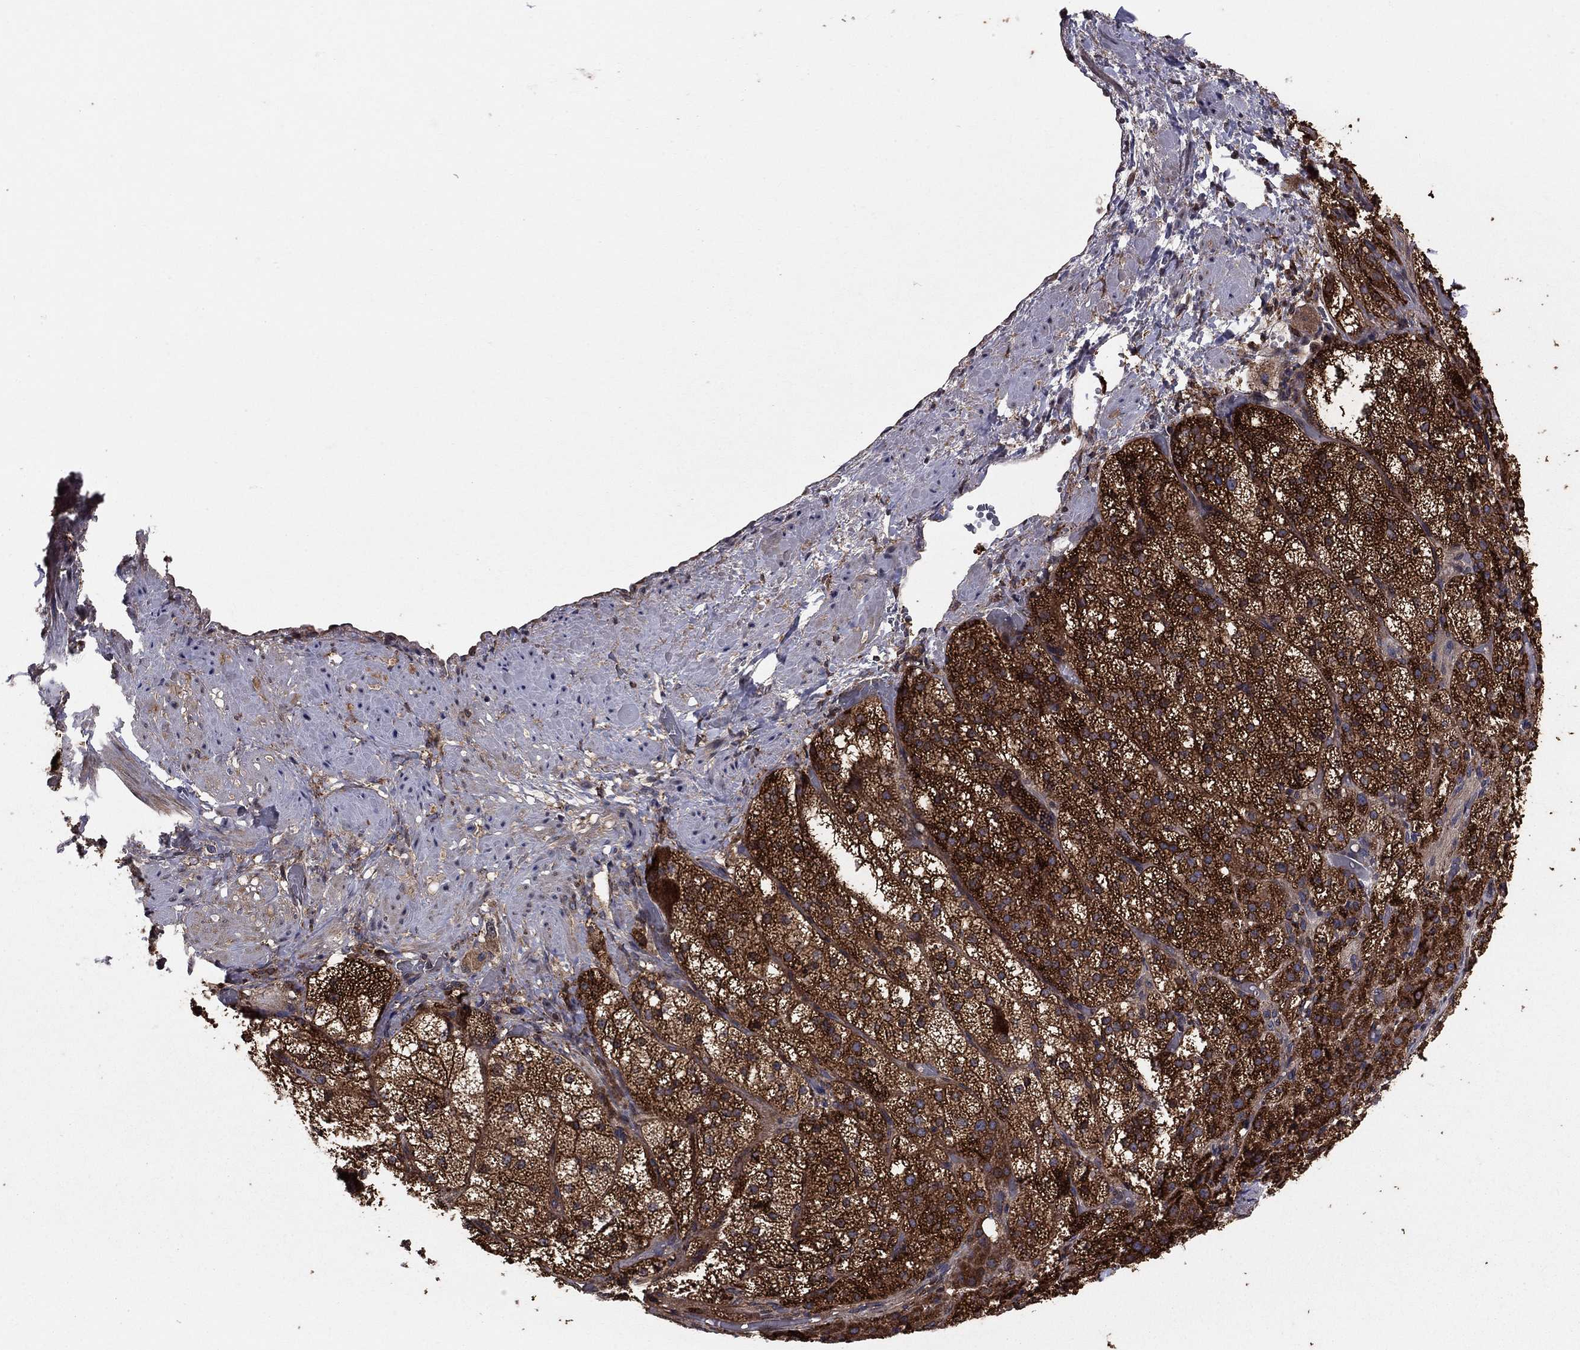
{"staining": {"intensity": "strong", "quantity": ">75%", "location": "cytoplasmic/membranous"}, "tissue": "adrenal gland", "cell_type": "Glandular cells", "image_type": "normal", "snomed": [{"axis": "morphology", "description": "Normal tissue, NOS"}, {"axis": "topography", "description": "Adrenal gland"}], "caption": "DAB immunohistochemical staining of benign human adrenal gland displays strong cytoplasmic/membranous protein staining in approximately >75% of glandular cells.", "gene": "BABAM2", "patient": {"sex": "female", "age": 60}}